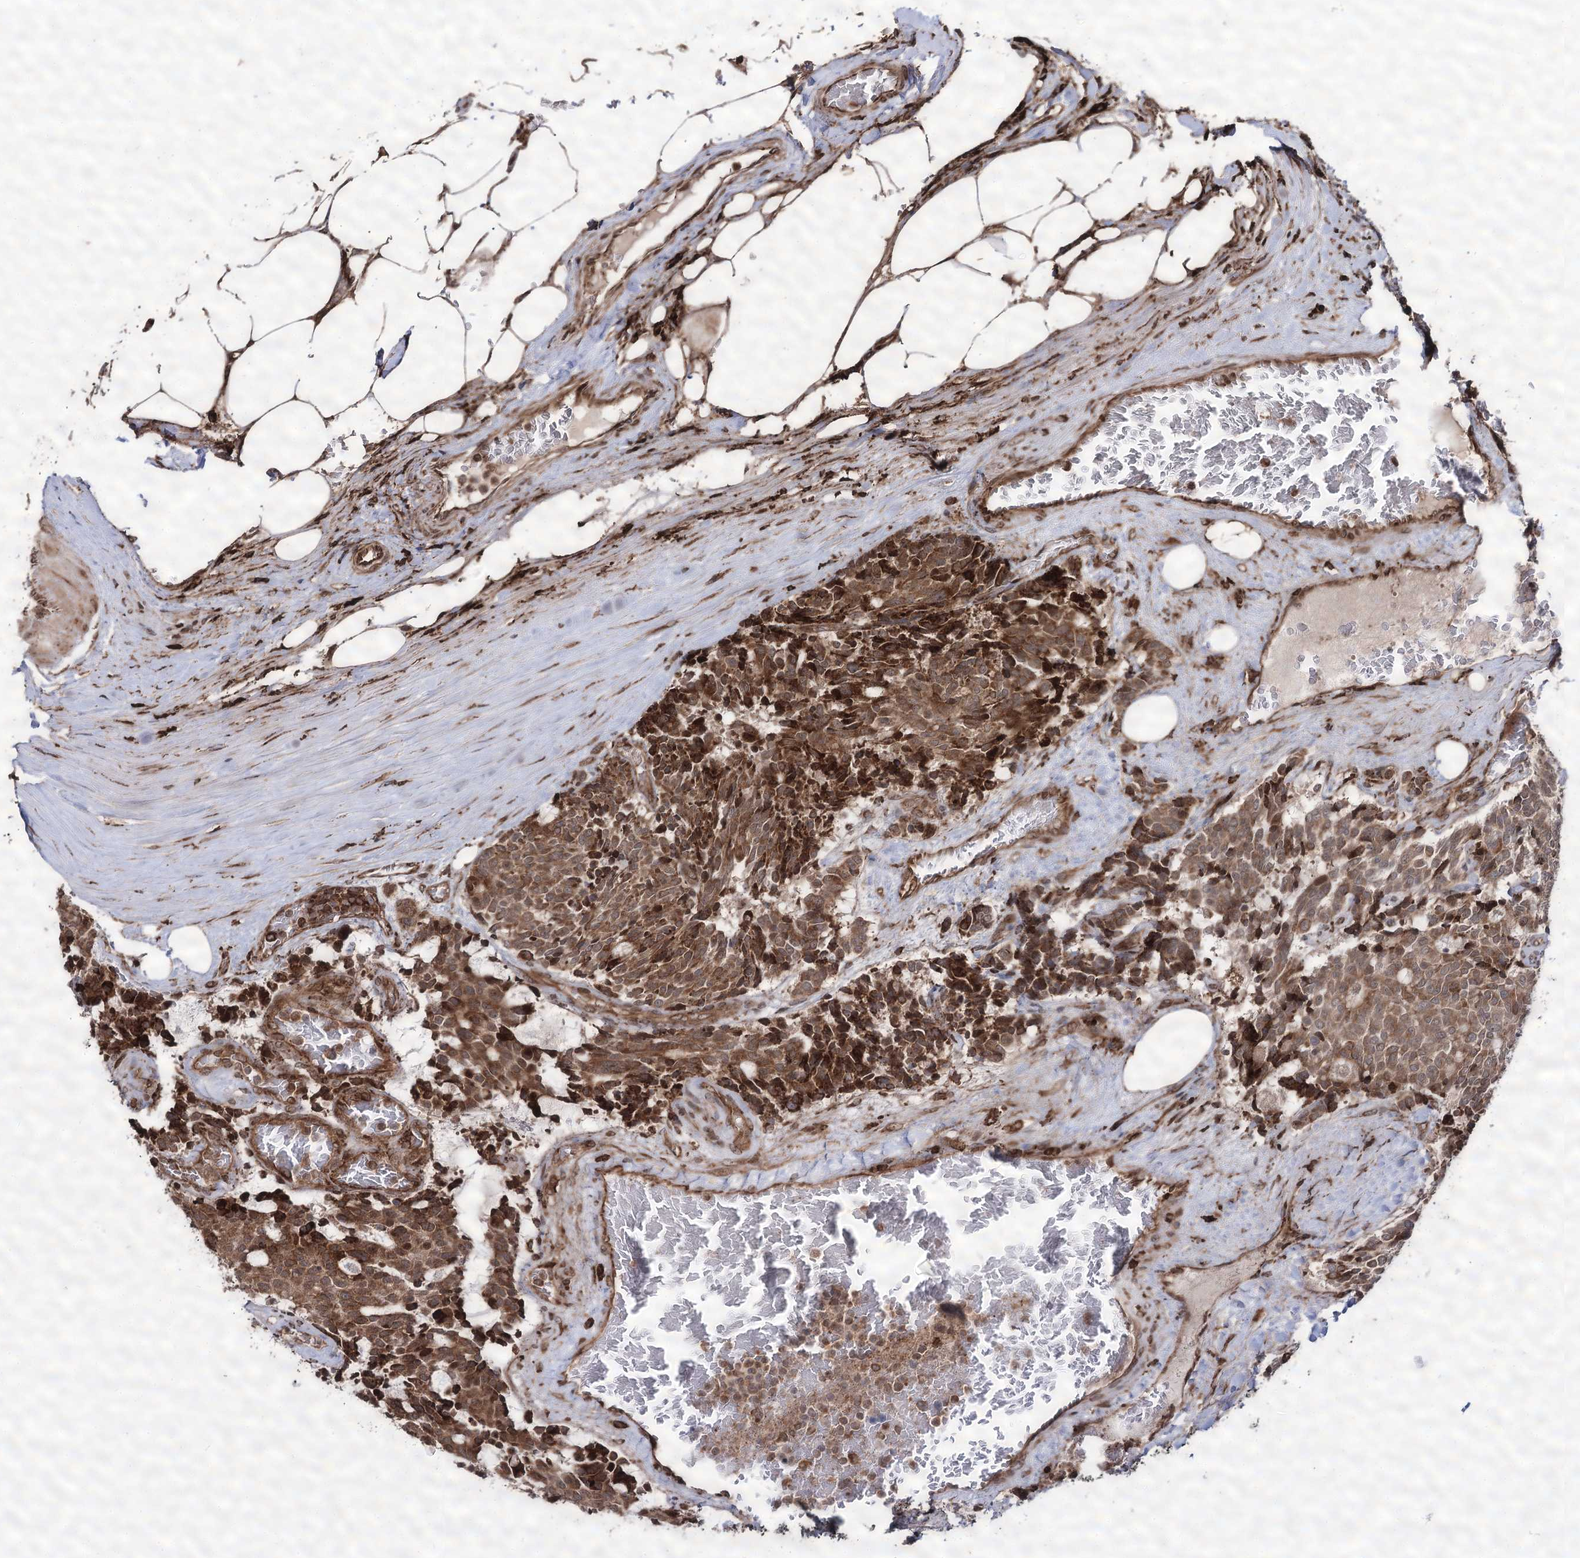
{"staining": {"intensity": "moderate", "quantity": ">75%", "location": "cytoplasmic/membranous,nuclear"}, "tissue": "carcinoid", "cell_type": "Tumor cells", "image_type": "cancer", "snomed": [{"axis": "morphology", "description": "Carcinoid, malignant, NOS"}, {"axis": "topography", "description": "Pancreas"}], "caption": "Protein staining demonstrates moderate cytoplasmic/membranous and nuclear staining in approximately >75% of tumor cells in malignant carcinoid. The staining was performed using DAB (3,3'-diaminobenzidine) to visualize the protein expression in brown, while the nuclei were stained in blue with hematoxylin (Magnification: 20x).", "gene": "FANCL", "patient": {"sex": "female", "age": 54}}